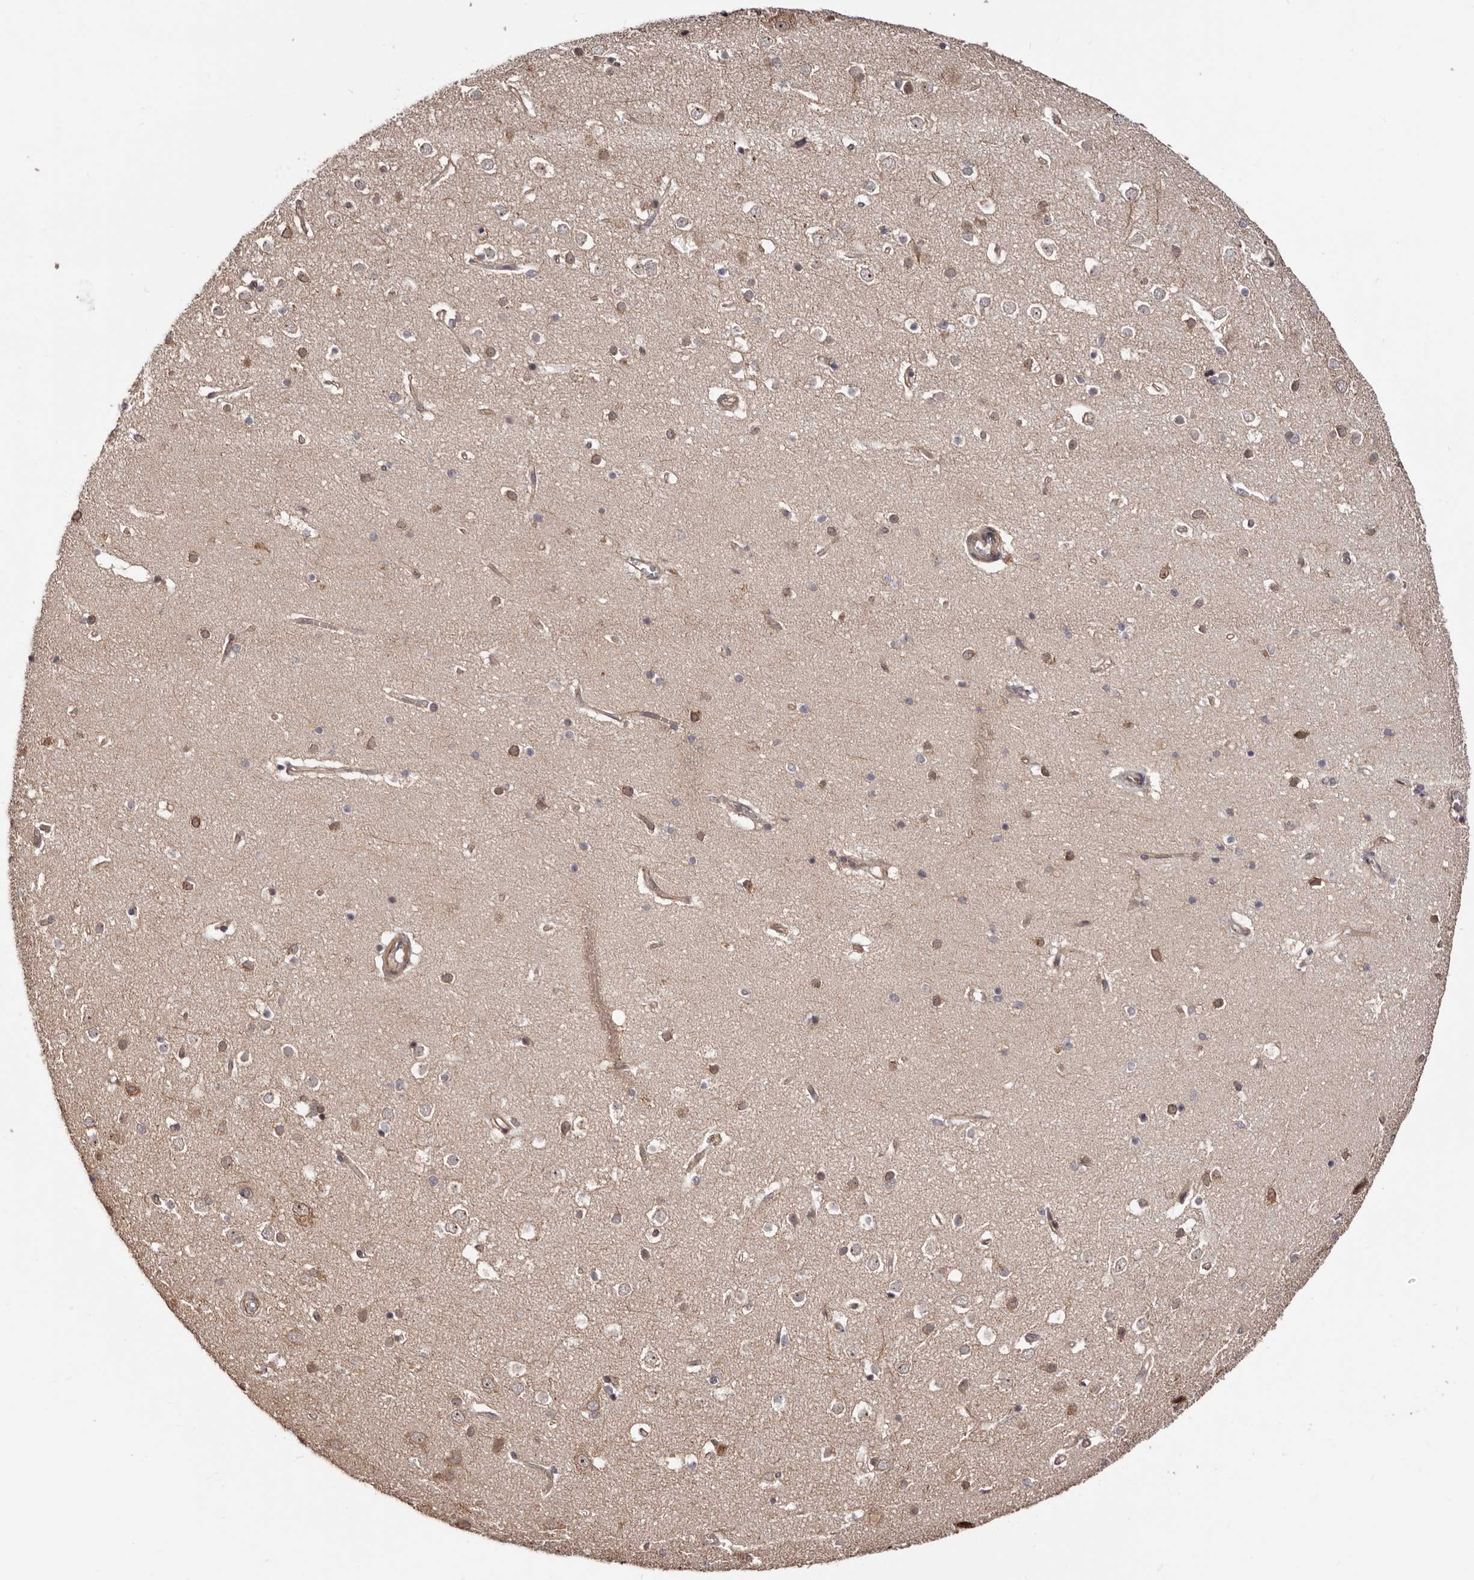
{"staining": {"intensity": "moderate", "quantity": "25%-75%", "location": "cytoplasmic/membranous"}, "tissue": "cerebral cortex", "cell_type": "Endothelial cells", "image_type": "normal", "snomed": [{"axis": "morphology", "description": "Normal tissue, NOS"}, {"axis": "topography", "description": "Cerebral cortex"}], "caption": "Brown immunohistochemical staining in unremarkable cerebral cortex reveals moderate cytoplasmic/membranous staining in about 25%-75% of endothelial cells. The protein of interest is shown in brown color, while the nuclei are stained blue.", "gene": "NOL12", "patient": {"sex": "male", "age": 54}}